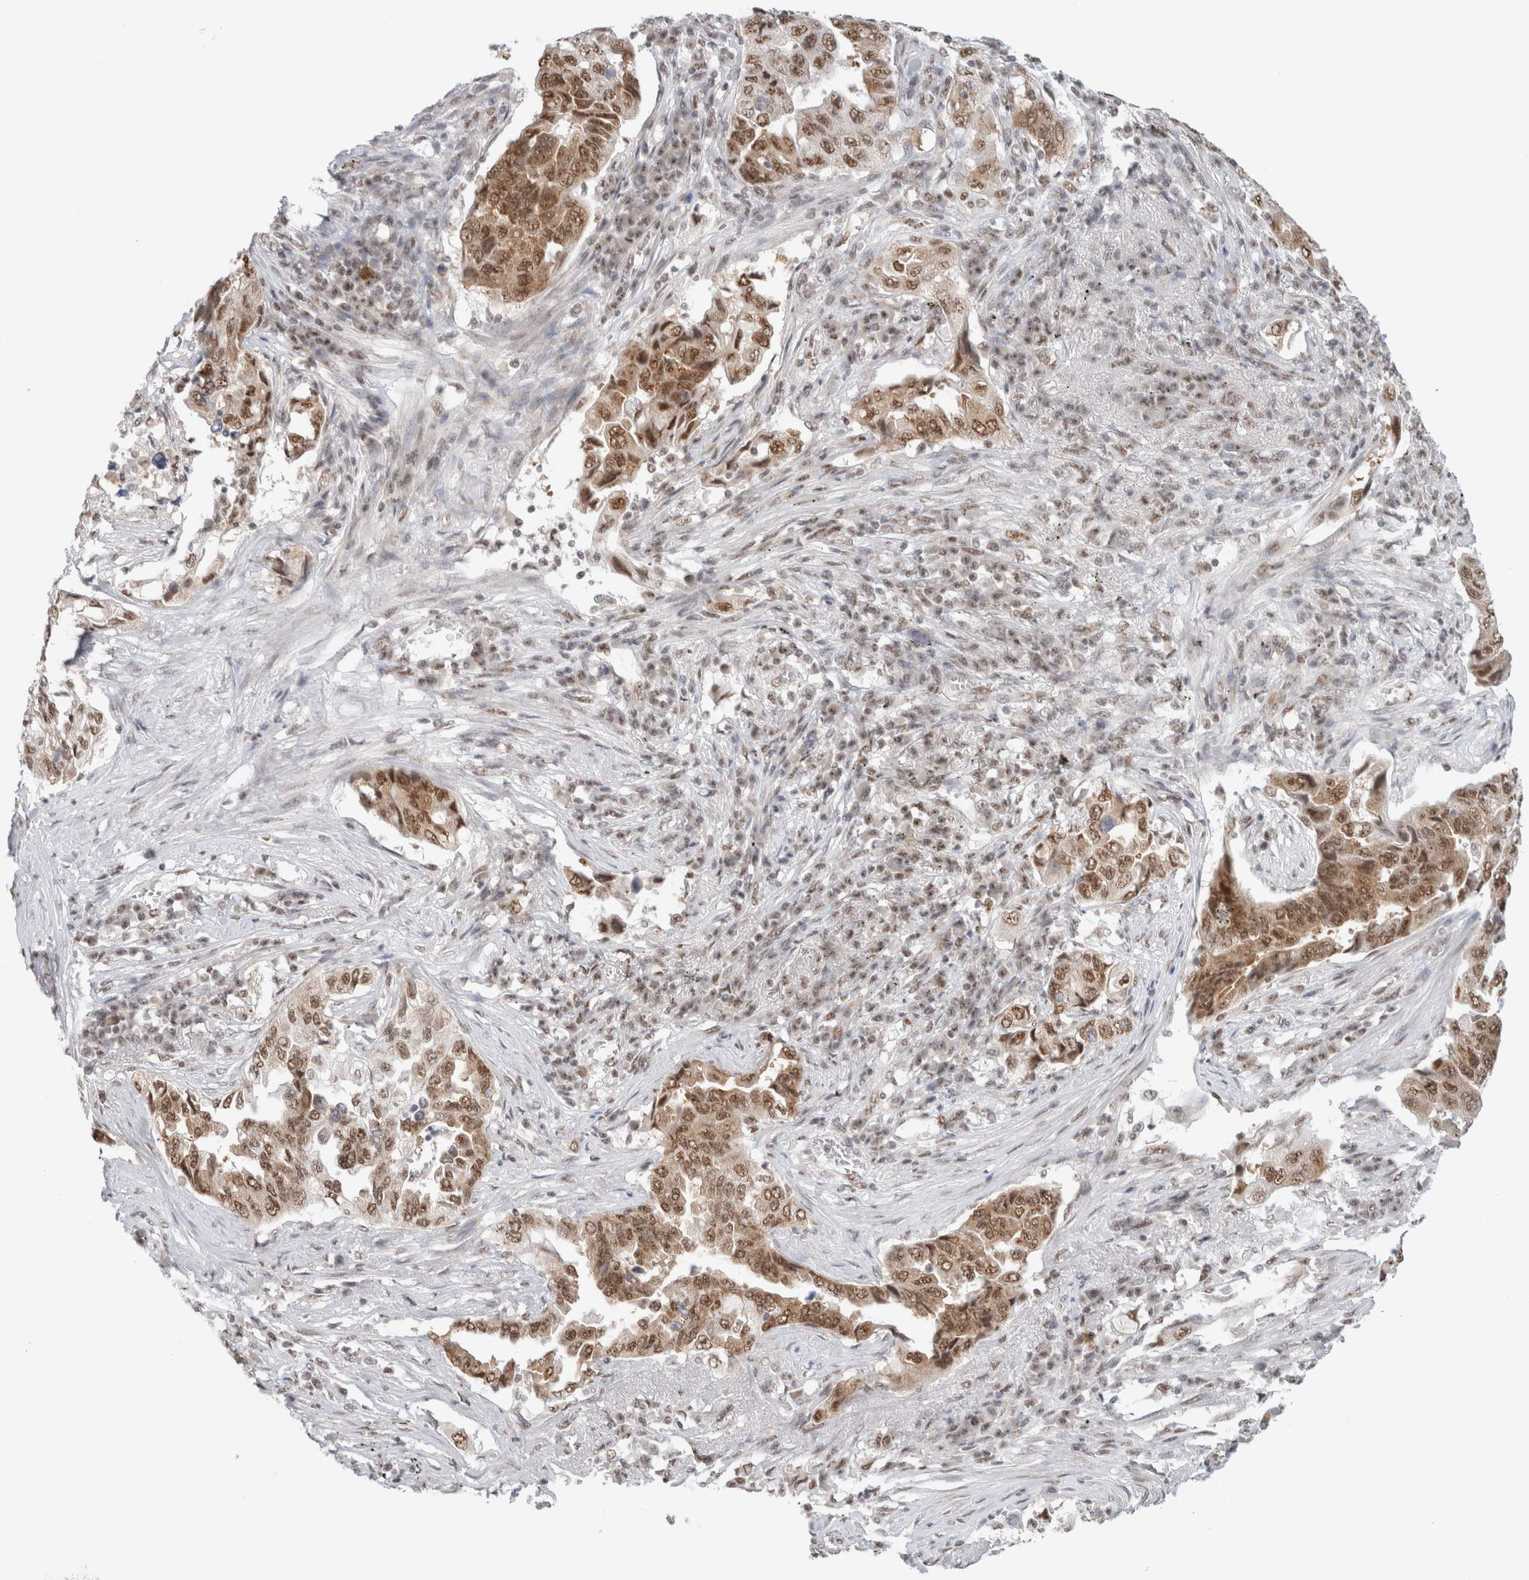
{"staining": {"intensity": "moderate", "quantity": ">75%", "location": "nuclear"}, "tissue": "lung cancer", "cell_type": "Tumor cells", "image_type": "cancer", "snomed": [{"axis": "morphology", "description": "Adenocarcinoma, NOS"}, {"axis": "topography", "description": "Lung"}], "caption": "Immunohistochemical staining of human lung cancer (adenocarcinoma) displays medium levels of moderate nuclear positivity in approximately >75% of tumor cells.", "gene": "TRMT12", "patient": {"sex": "female", "age": 51}}